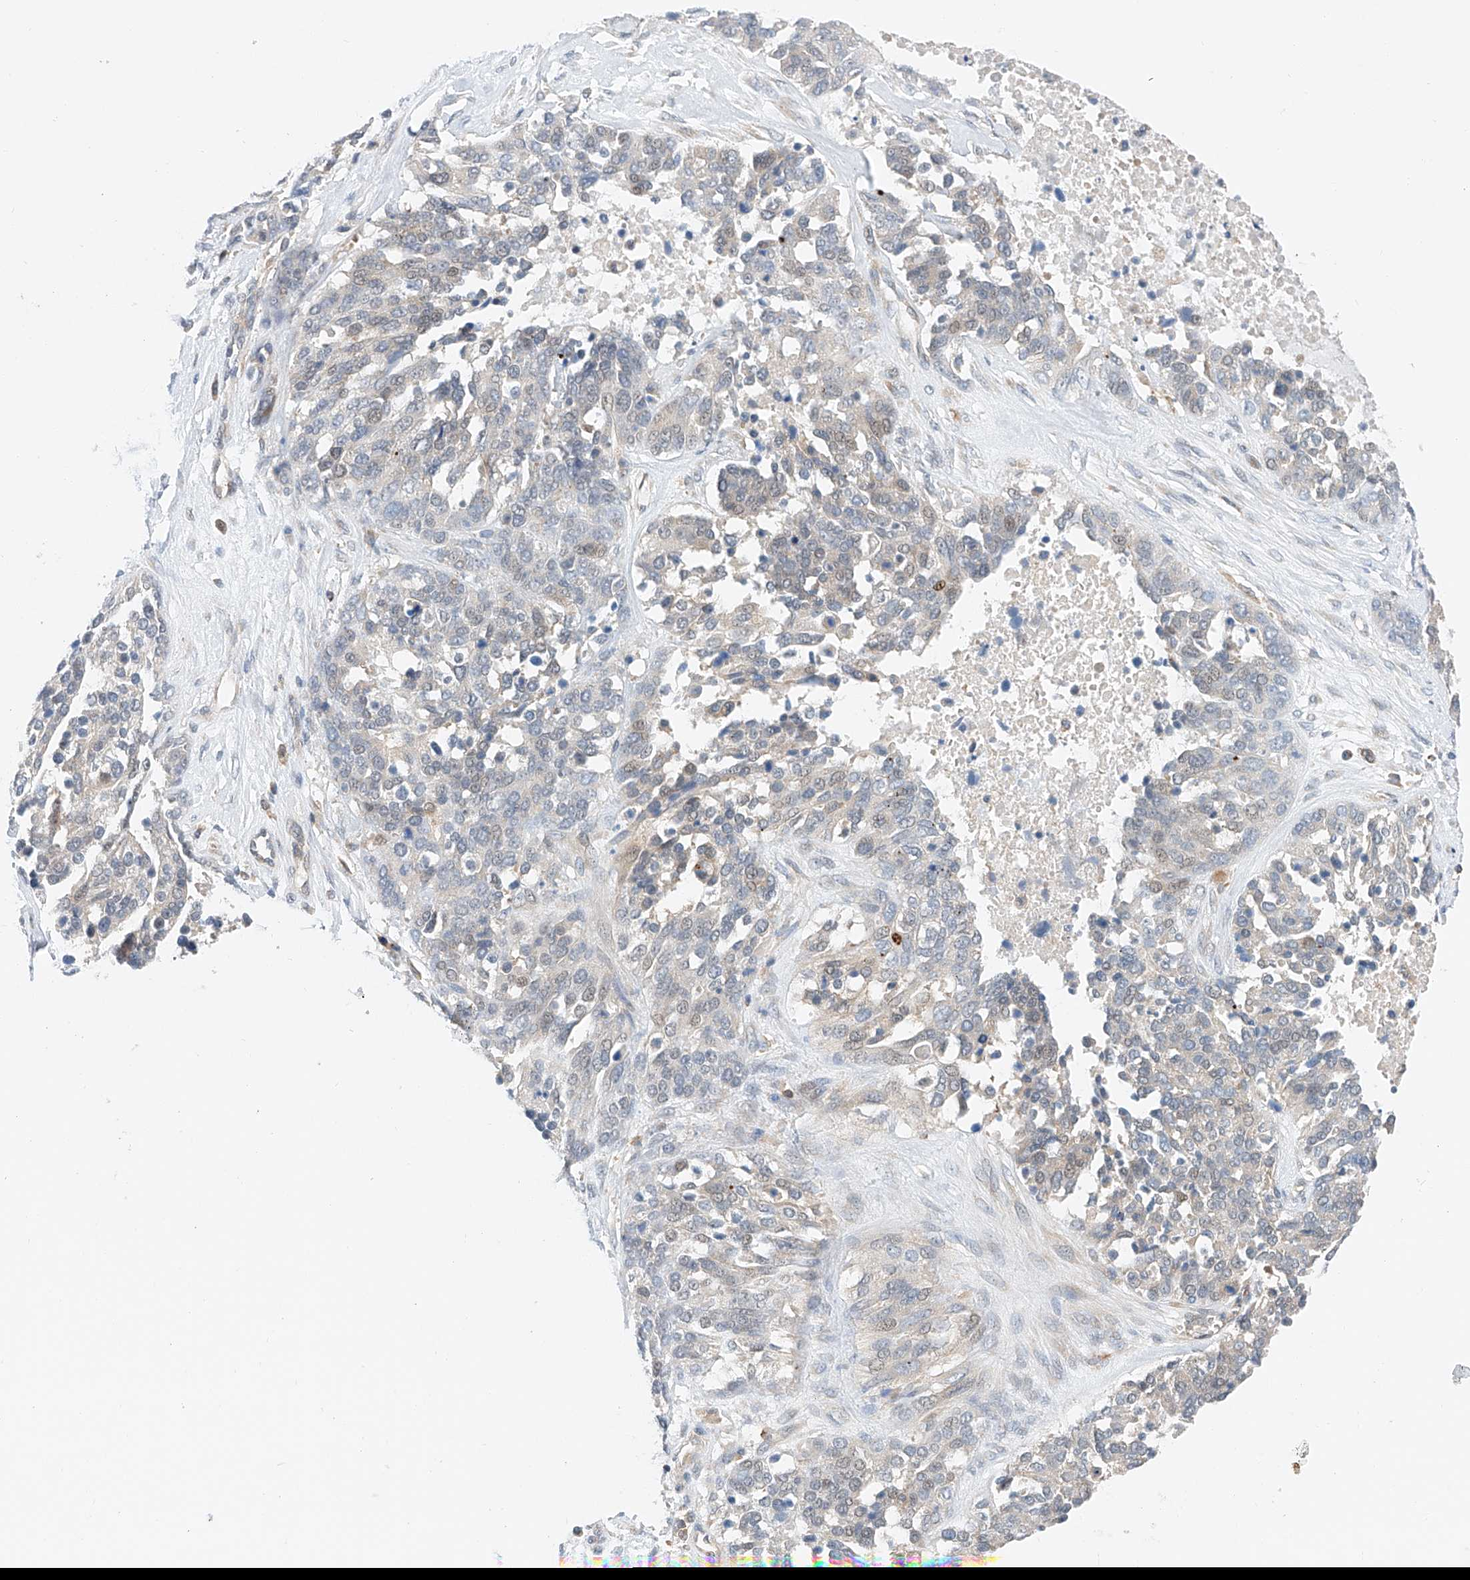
{"staining": {"intensity": "negative", "quantity": "none", "location": "none"}, "tissue": "ovarian cancer", "cell_type": "Tumor cells", "image_type": "cancer", "snomed": [{"axis": "morphology", "description": "Cystadenocarcinoma, serous, NOS"}, {"axis": "topography", "description": "Ovary"}], "caption": "Tumor cells are negative for protein expression in human serous cystadenocarcinoma (ovarian).", "gene": "MFN2", "patient": {"sex": "female", "age": 44}}